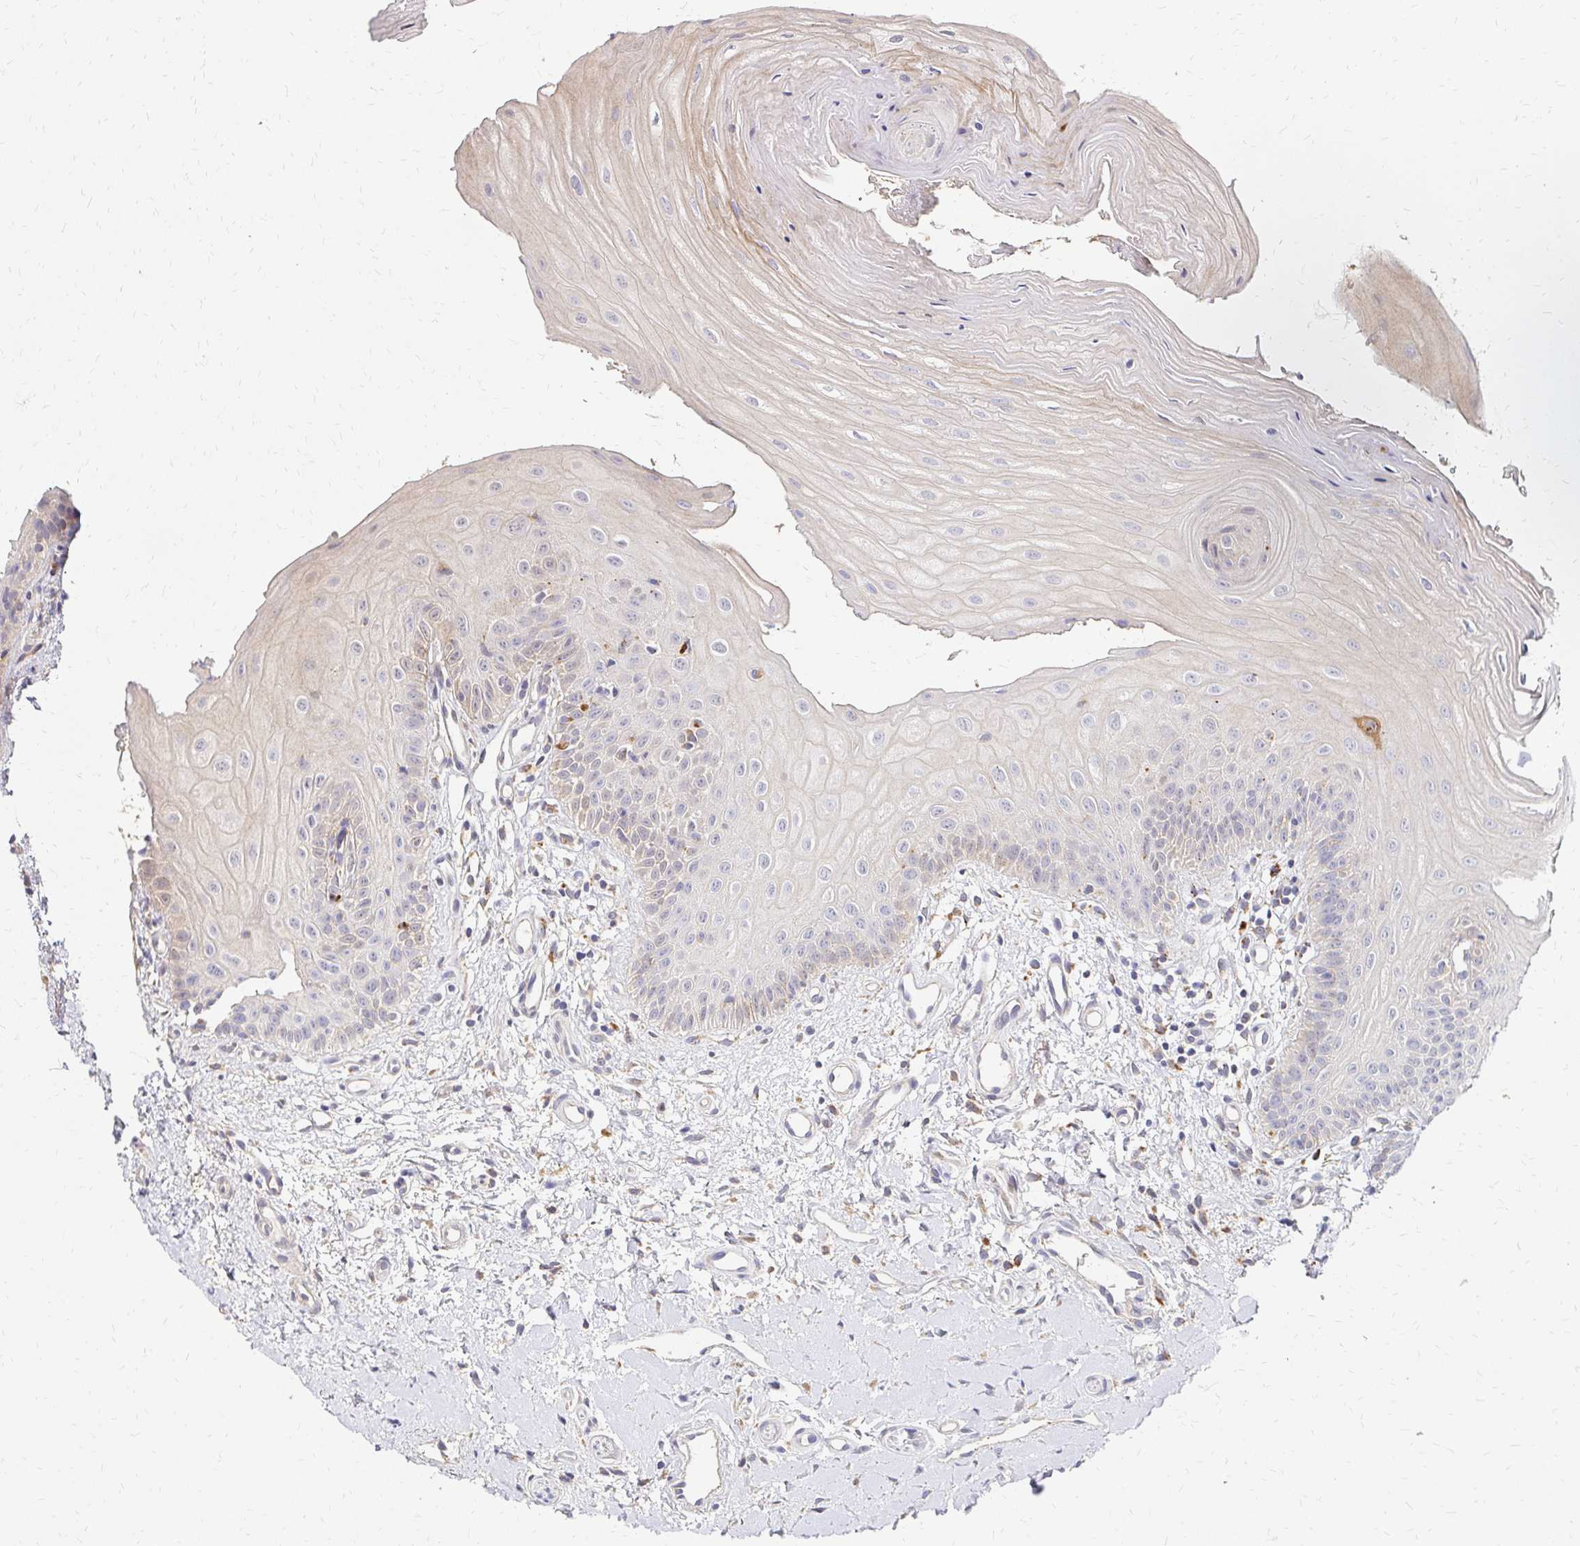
{"staining": {"intensity": "negative", "quantity": "none", "location": "none"}, "tissue": "oral mucosa", "cell_type": "Squamous epithelial cells", "image_type": "normal", "snomed": [{"axis": "morphology", "description": "Normal tissue, NOS"}, {"axis": "topography", "description": "Oral tissue"}], "caption": "DAB immunohistochemical staining of unremarkable oral mucosa demonstrates no significant positivity in squamous epithelial cells.", "gene": "IDUA", "patient": {"sex": "female", "age": 73}}